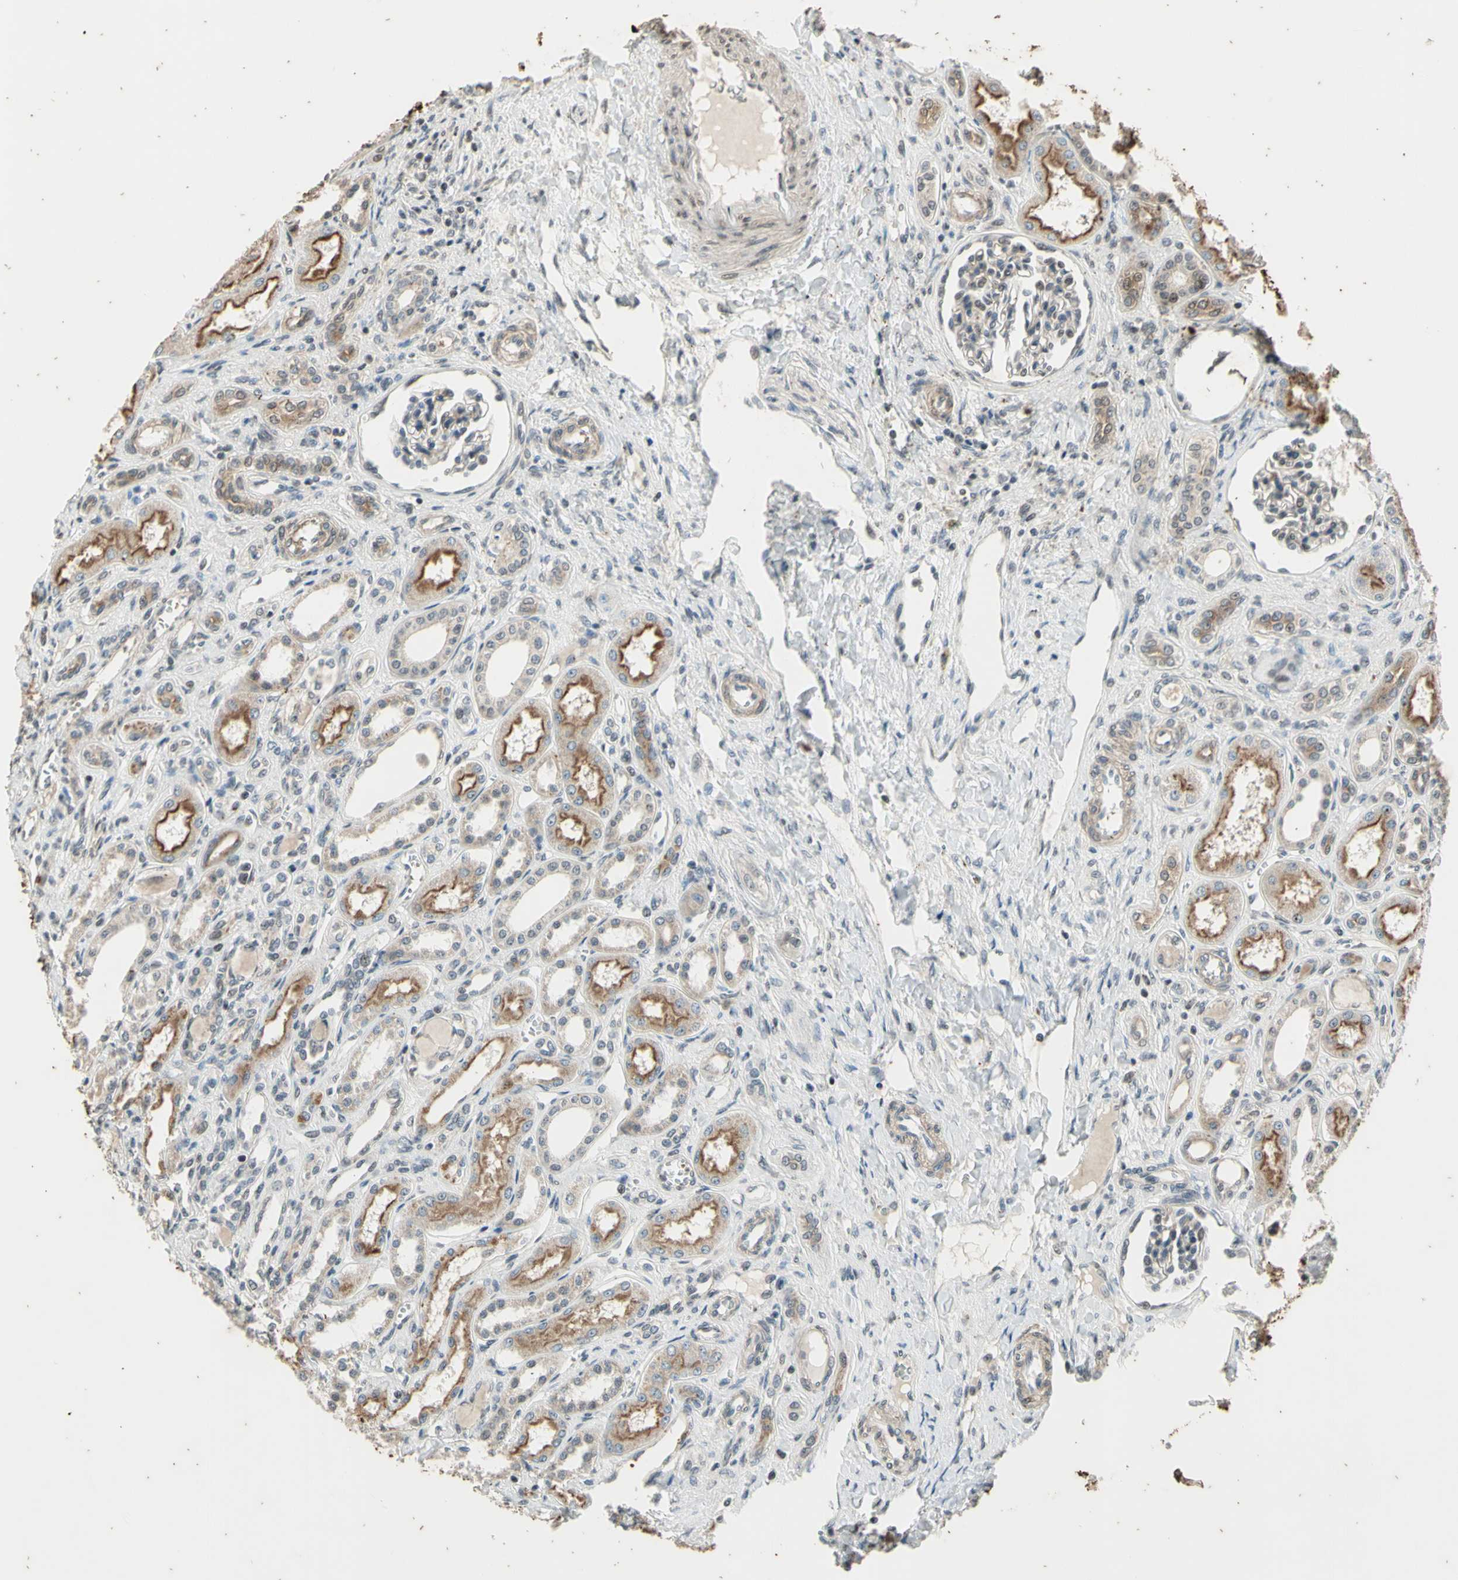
{"staining": {"intensity": "negative", "quantity": "none", "location": "none"}, "tissue": "kidney", "cell_type": "Cells in glomeruli", "image_type": "normal", "snomed": [{"axis": "morphology", "description": "Normal tissue, NOS"}, {"axis": "topography", "description": "Kidney"}], "caption": "Immunohistochemical staining of normal kidney displays no significant expression in cells in glomeruli.", "gene": "EFNB2", "patient": {"sex": "male", "age": 7}}